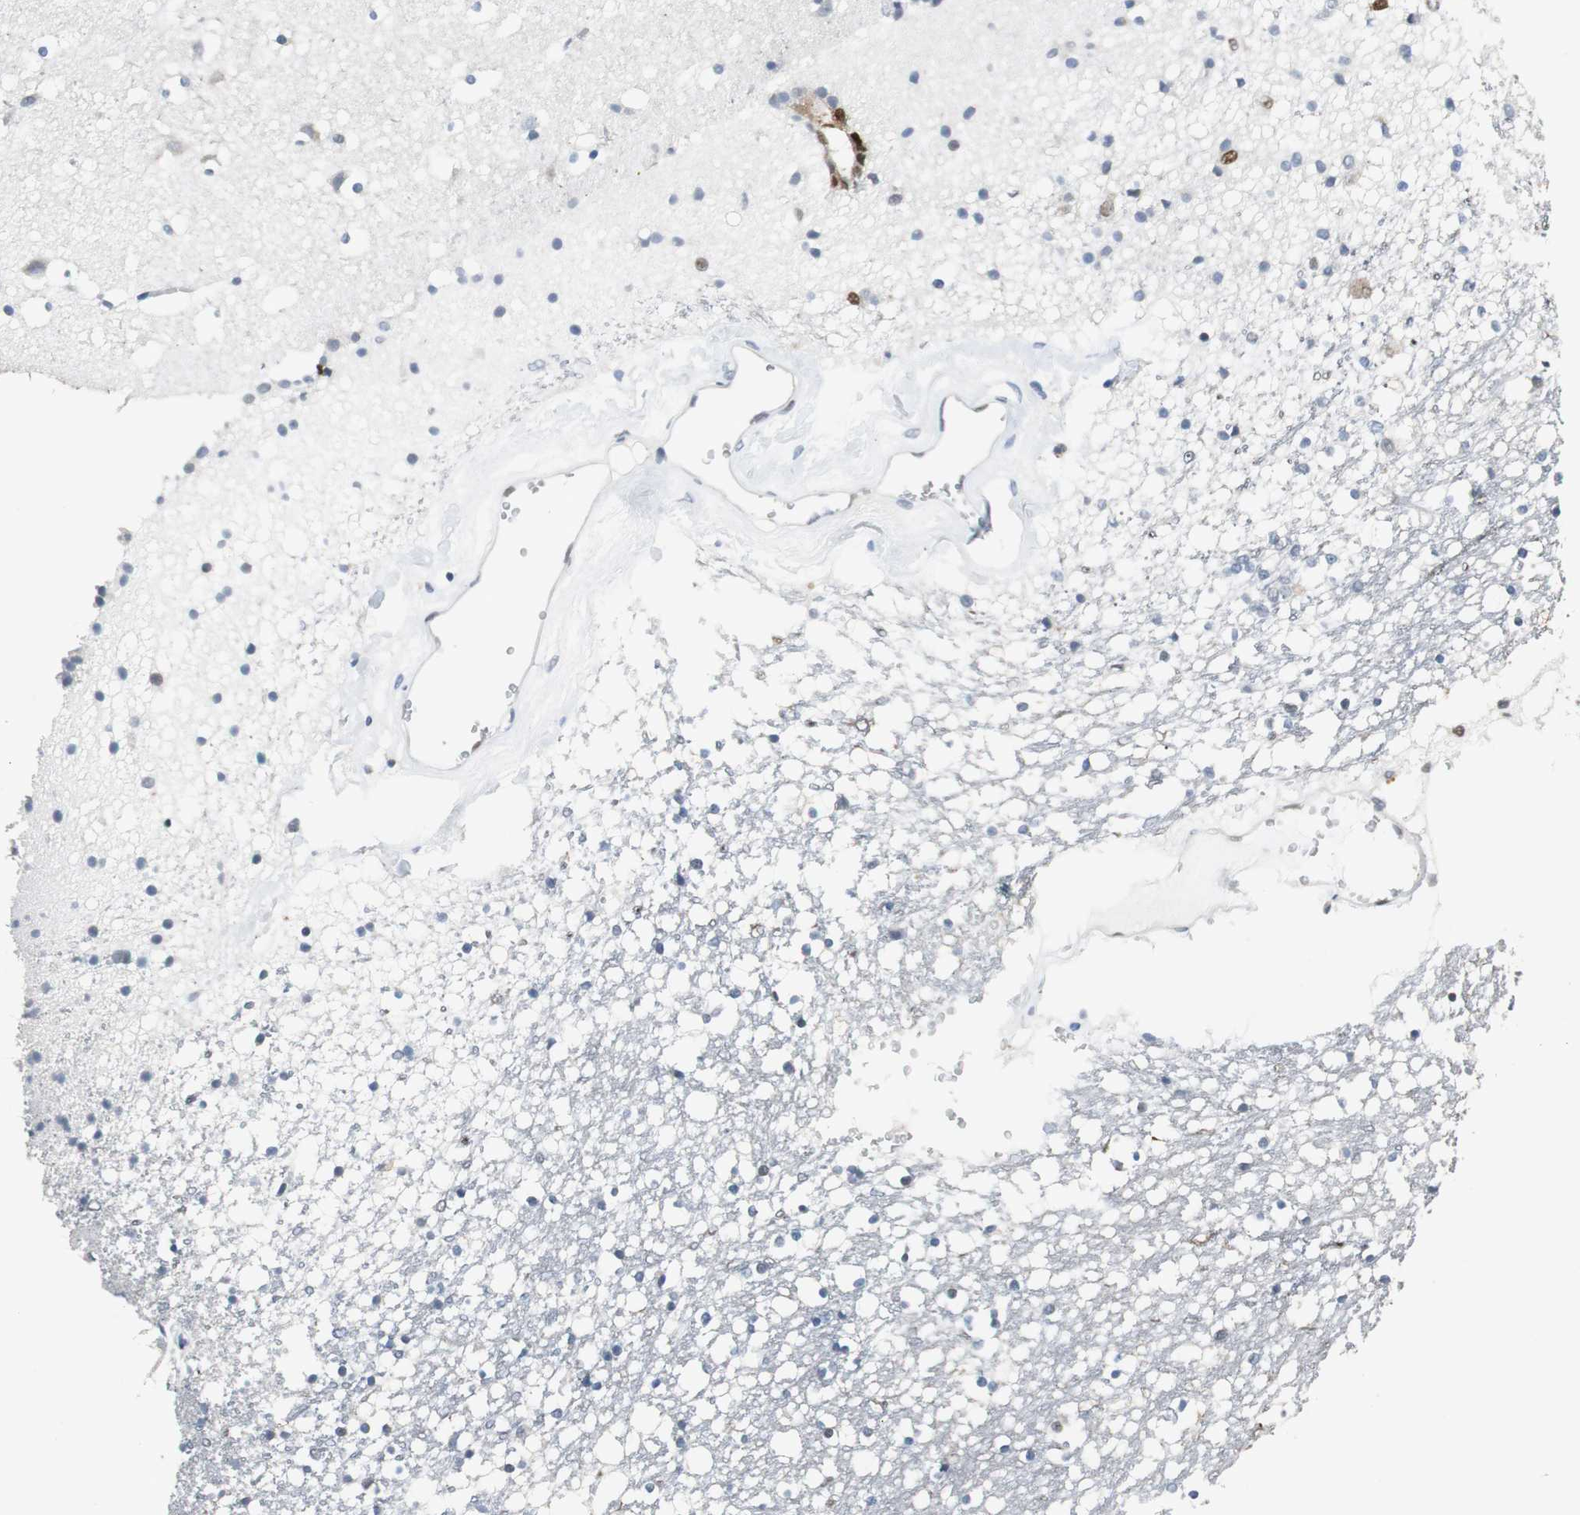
{"staining": {"intensity": "negative", "quantity": "none", "location": "none"}, "tissue": "caudate", "cell_type": "Glial cells", "image_type": "normal", "snomed": [{"axis": "morphology", "description": "Normal tissue, NOS"}, {"axis": "topography", "description": "Lateral ventricle wall"}], "caption": "A micrograph of caudate stained for a protein displays no brown staining in glial cells.", "gene": "AJUBA", "patient": {"sex": "male", "age": 45}}